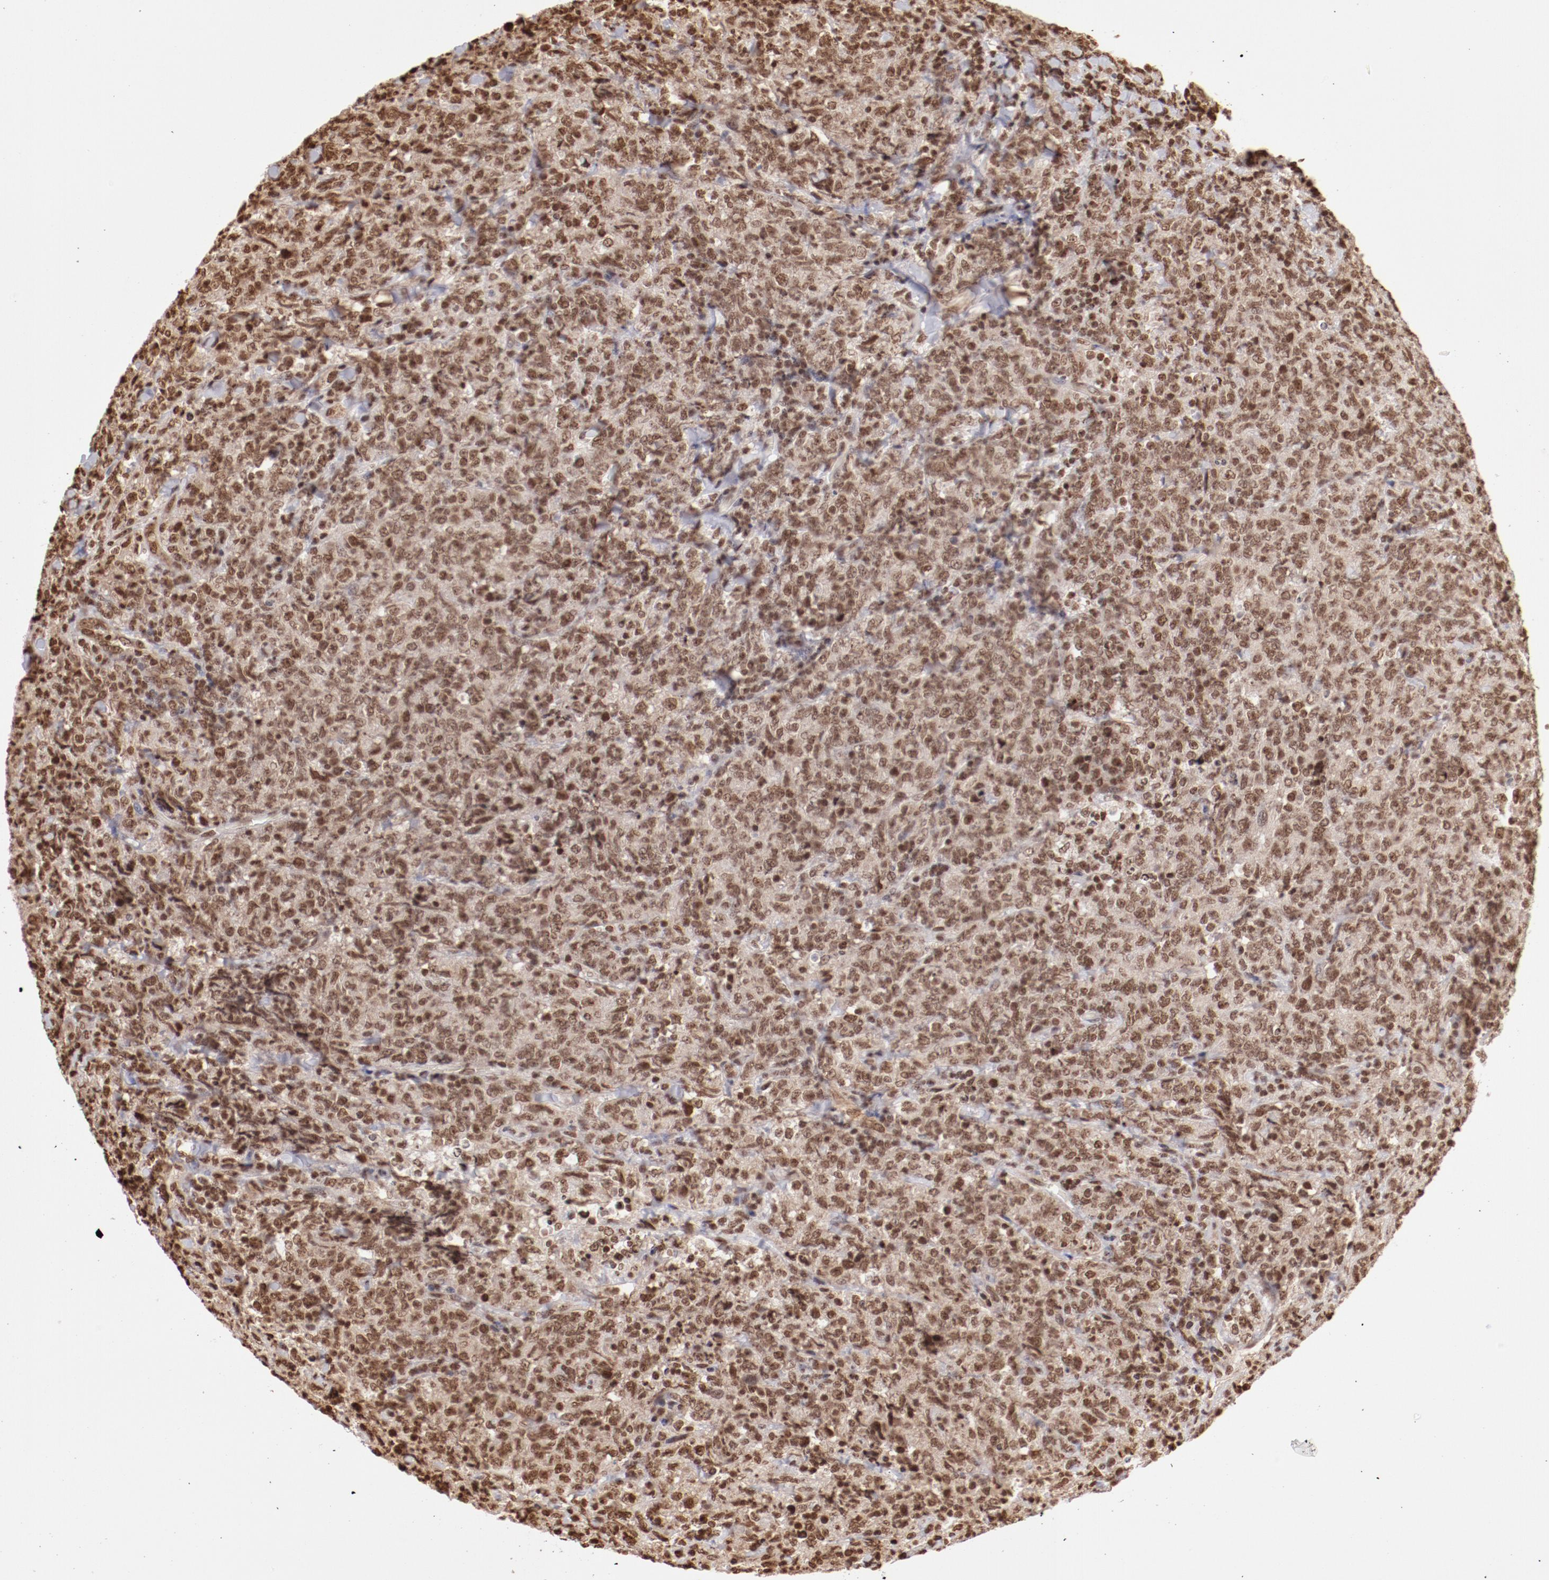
{"staining": {"intensity": "moderate", "quantity": ">75%", "location": "nuclear"}, "tissue": "lymphoma", "cell_type": "Tumor cells", "image_type": "cancer", "snomed": [{"axis": "morphology", "description": "Malignant lymphoma, non-Hodgkin's type, High grade"}, {"axis": "topography", "description": "Tonsil"}], "caption": "Immunohistochemistry (IHC) (DAB (3,3'-diaminobenzidine)) staining of lymphoma exhibits moderate nuclear protein expression in approximately >75% of tumor cells.", "gene": "ABL2", "patient": {"sex": "female", "age": 36}}